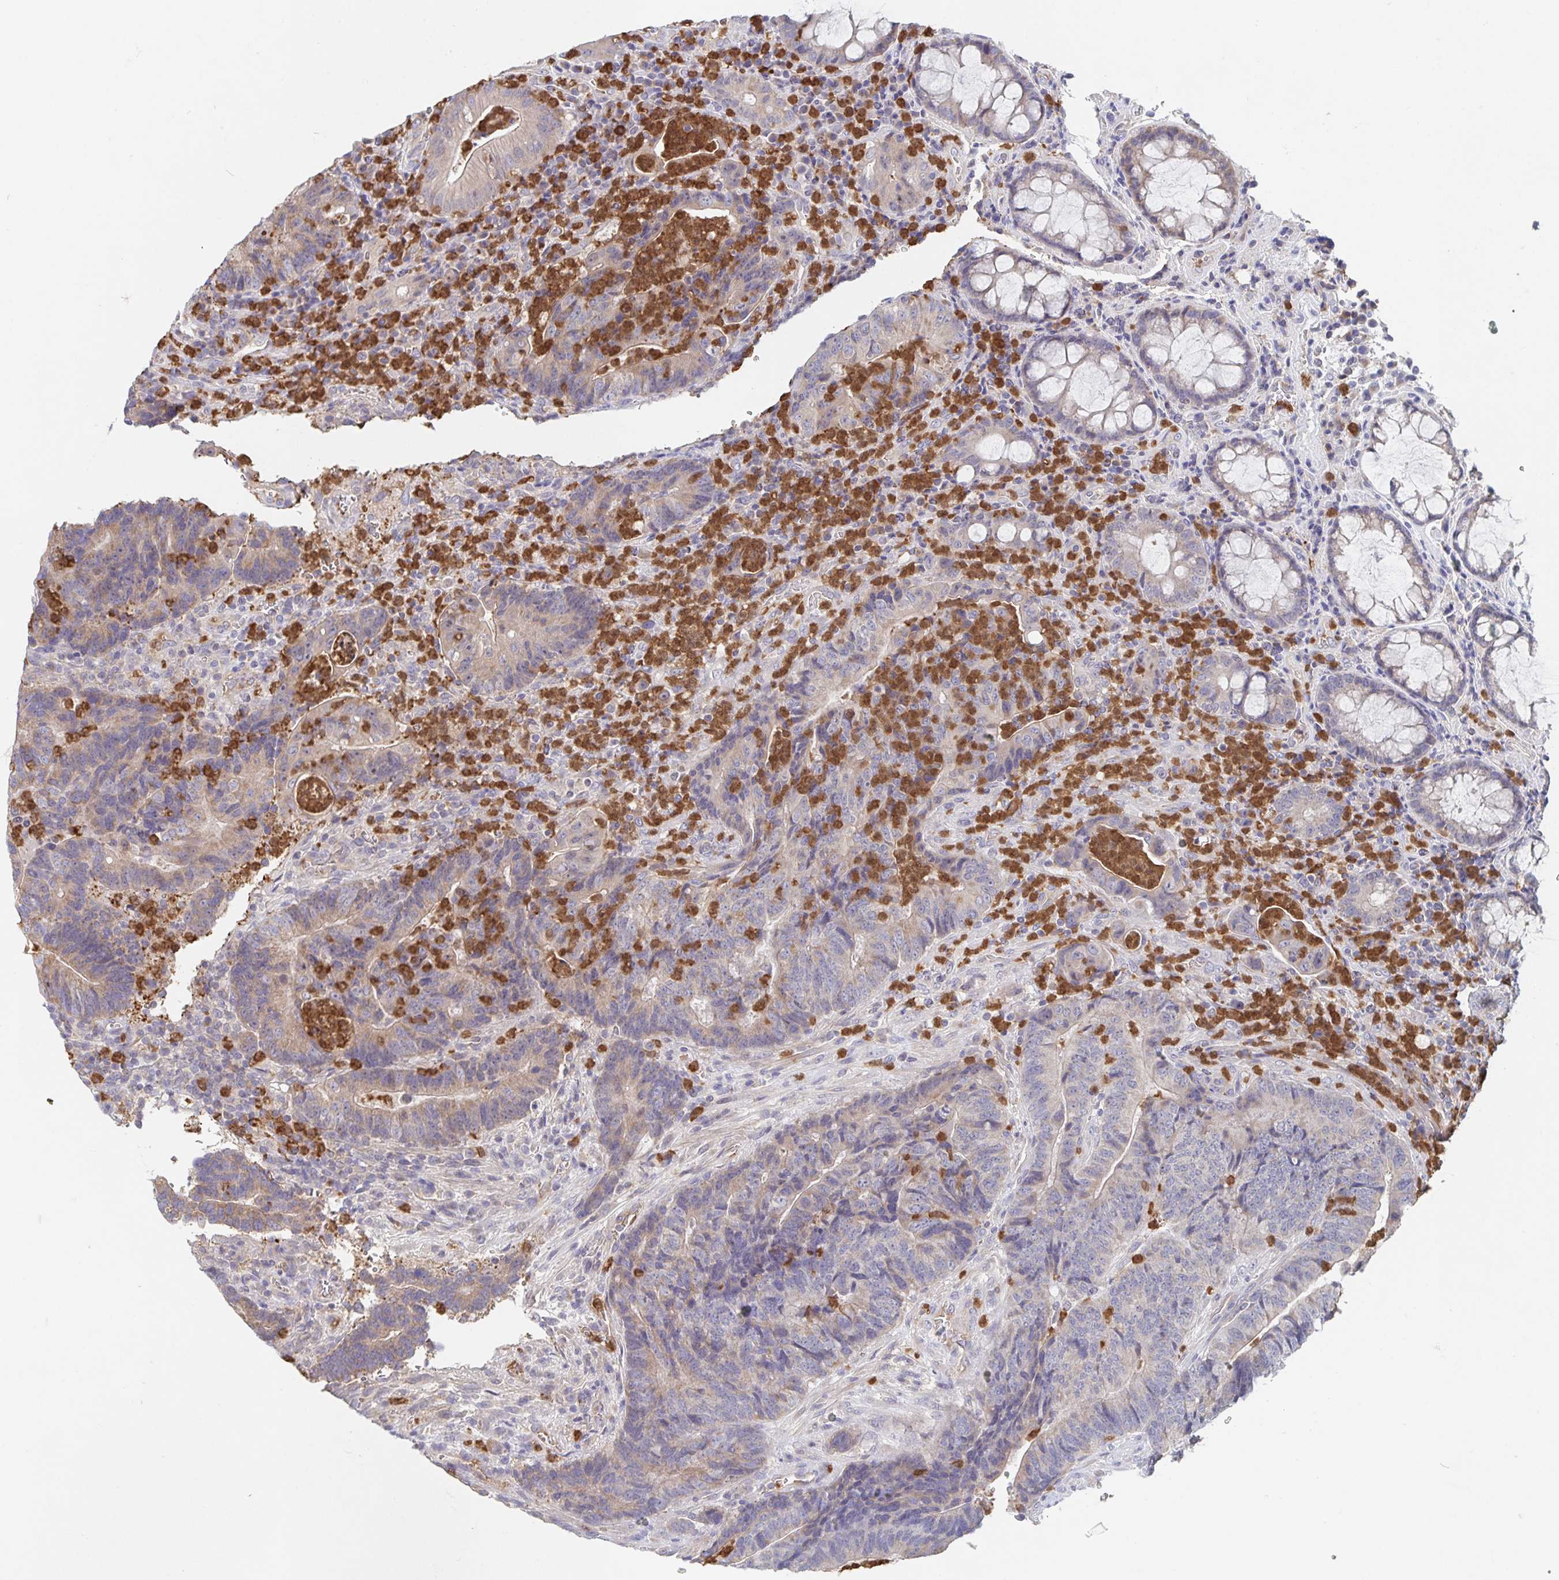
{"staining": {"intensity": "weak", "quantity": "25%-75%", "location": "cytoplasmic/membranous"}, "tissue": "colorectal cancer", "cell_type": "Tumor cells", "image_type": "cancer", "snomed": [{"axis": "morphology", "description": "Normal tissue, NOS"}, {"axis": "morphology", "description": "Adenocarcinoma, NOS"}, {"axis": "topography", "description": "Colon"}], "caption": "Colorectal cancer (adenocarcinoma) stained with a protein marker shows weak staining in tumor cells.", "gene": "CDC42BPG", "patient": {"sex": "female", "age": 48}}